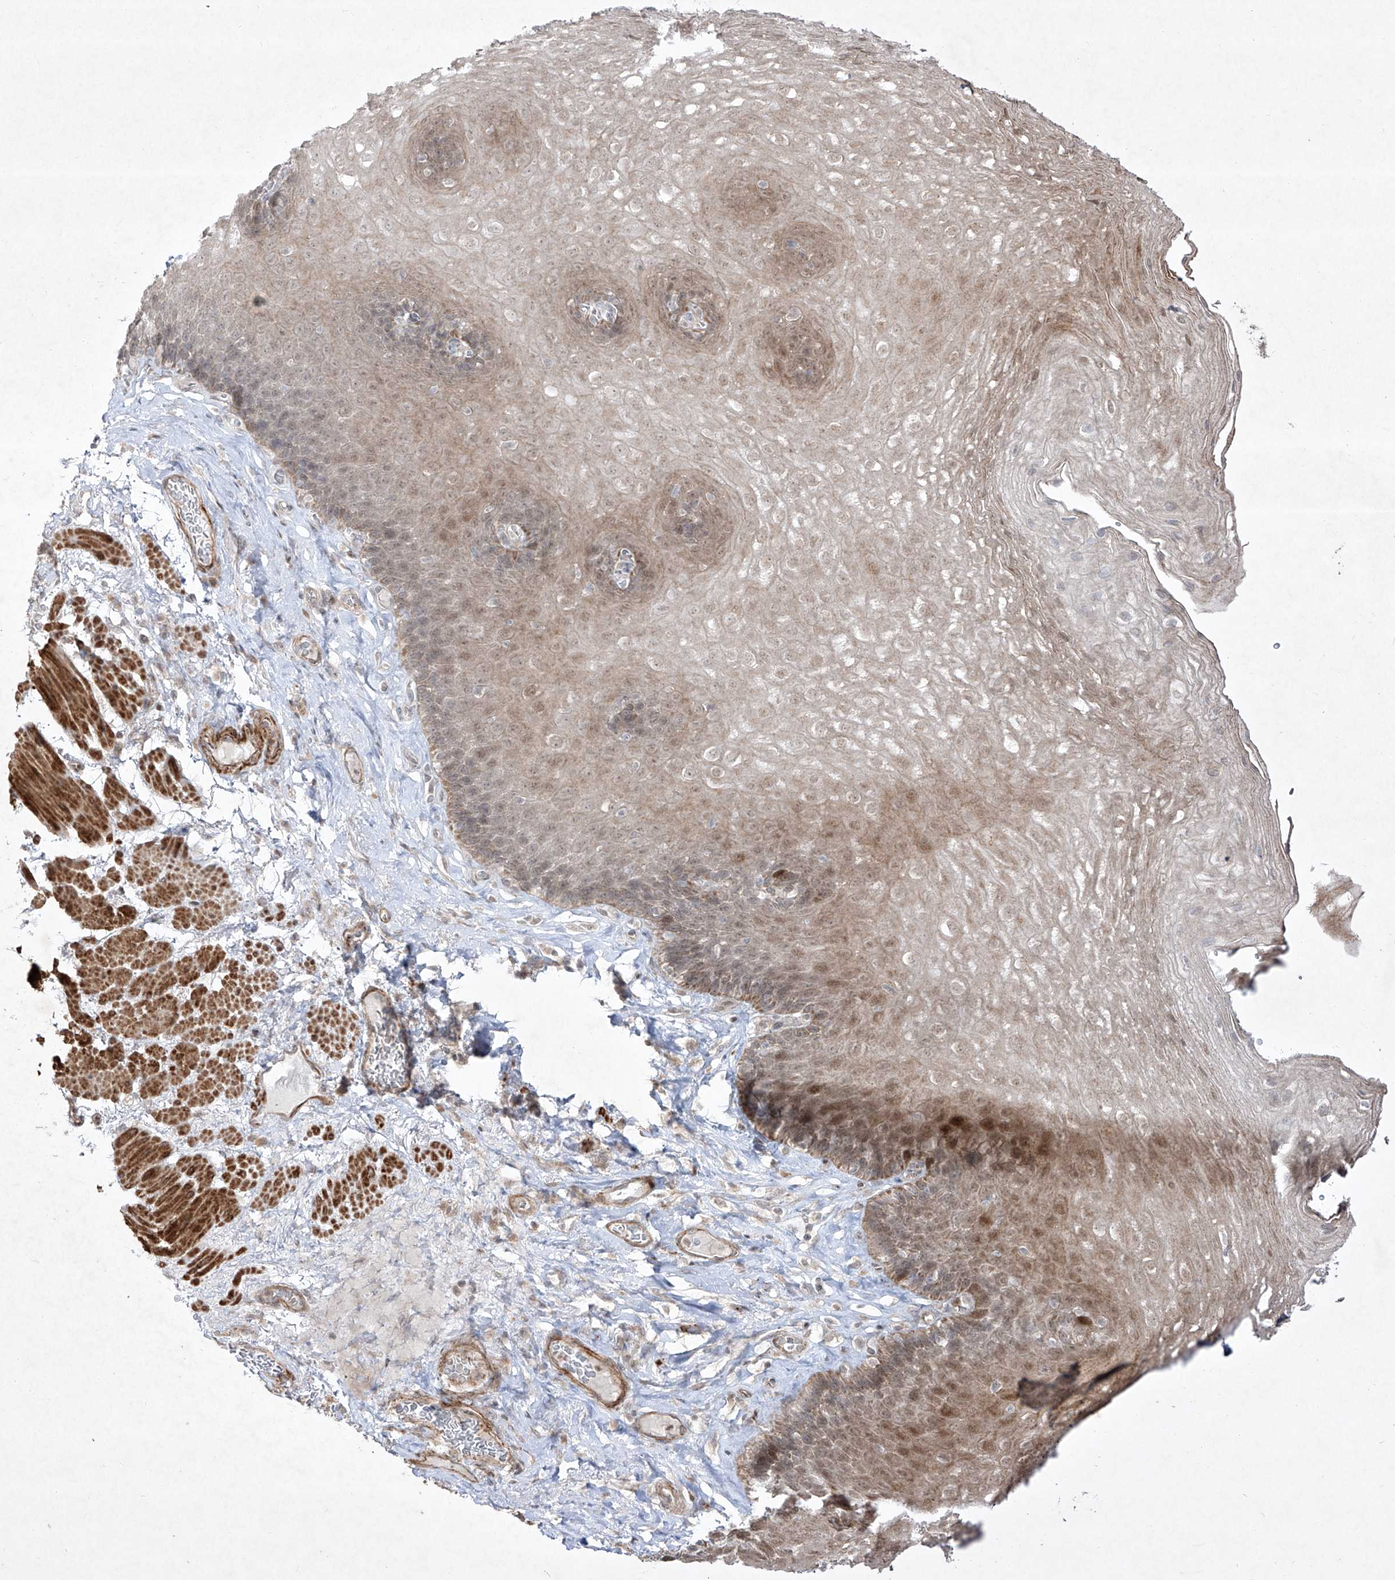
{"staining": {"intensity": "moderate", "quantity": "25%-75%", "location": "cytoplasmic/membranous,nuclear"}, "tissue": "esophagus", "cell_type": "Squamous epithelial cells", "image_type": "normal", "snomed": [{"axis": "morphology", "description": "Normal tissue, NOS"}, {"axis": "topography", "description": "Esophagus"}], "caption": "Immunohistochemical staining of benign human esophagus shows 25%-75% levels of moderate cytoplasmic/membranous,nuclear protein staining in approximately 25%-75% of squamous epithelial cells.", "gene": "KDM1B", "patient": {"sex": "female", "age": 66}}